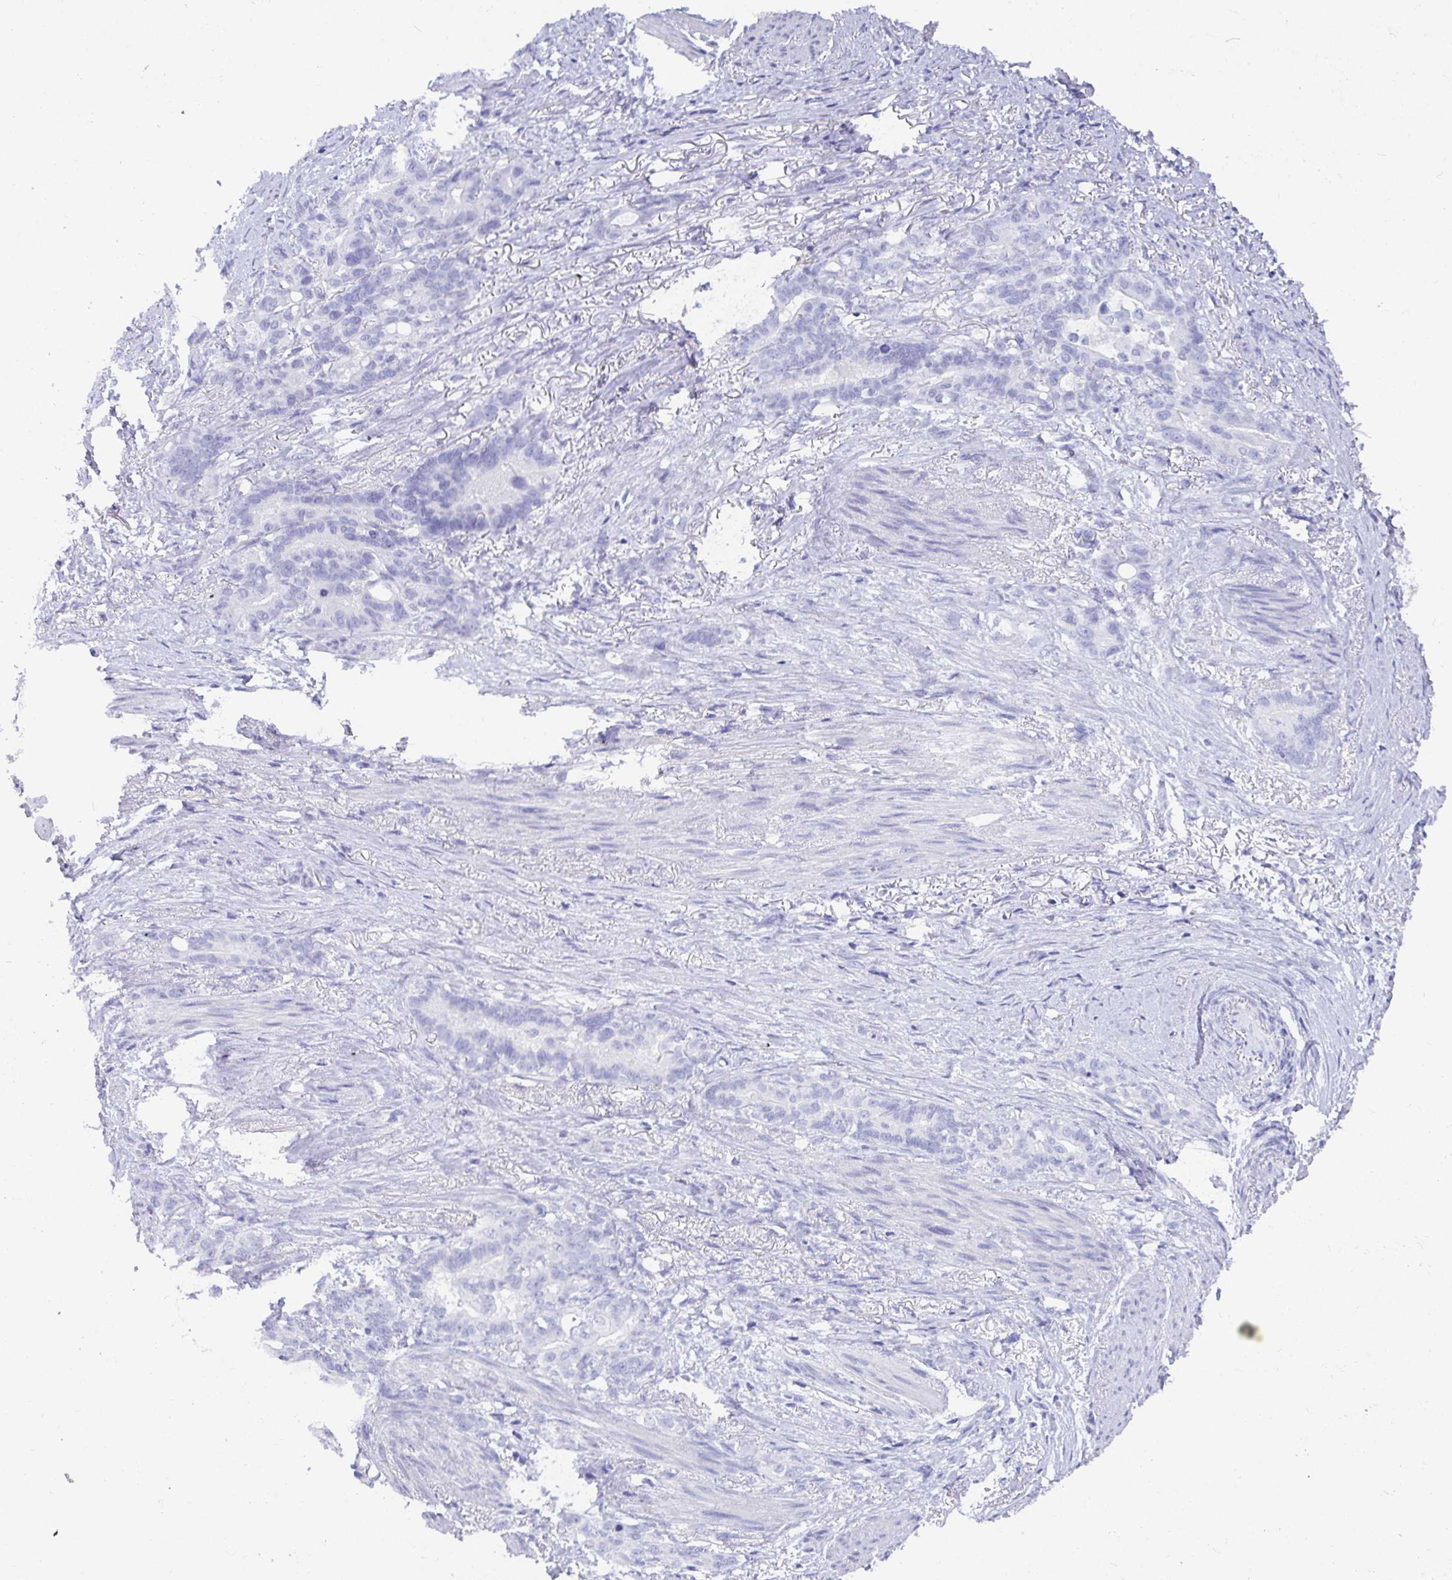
{"staining": {"intensity": "negative", "quantity": "none", "location": "none"}, "tissue": "stomach cancer", "cell_type": "Tumor cells", "image_type": "cancer", "snomed": [{"axis": "morphology", "description": "Normal tissue, NOS"}, {"axis": "morphology", "description": "Adenocarcinoma, NOS"}, {"axis": "topography", "description": "Esophagus"}, {"axis": "topography", "description": "Stomach, upper"}], "caption": "Stomach adenocarcinoma stained for a protein using immunohistochemistry (IHC) shows no expression tumor cells.", "gene": "TMEM241", "patient": {"sex": "male", "age": 62}}